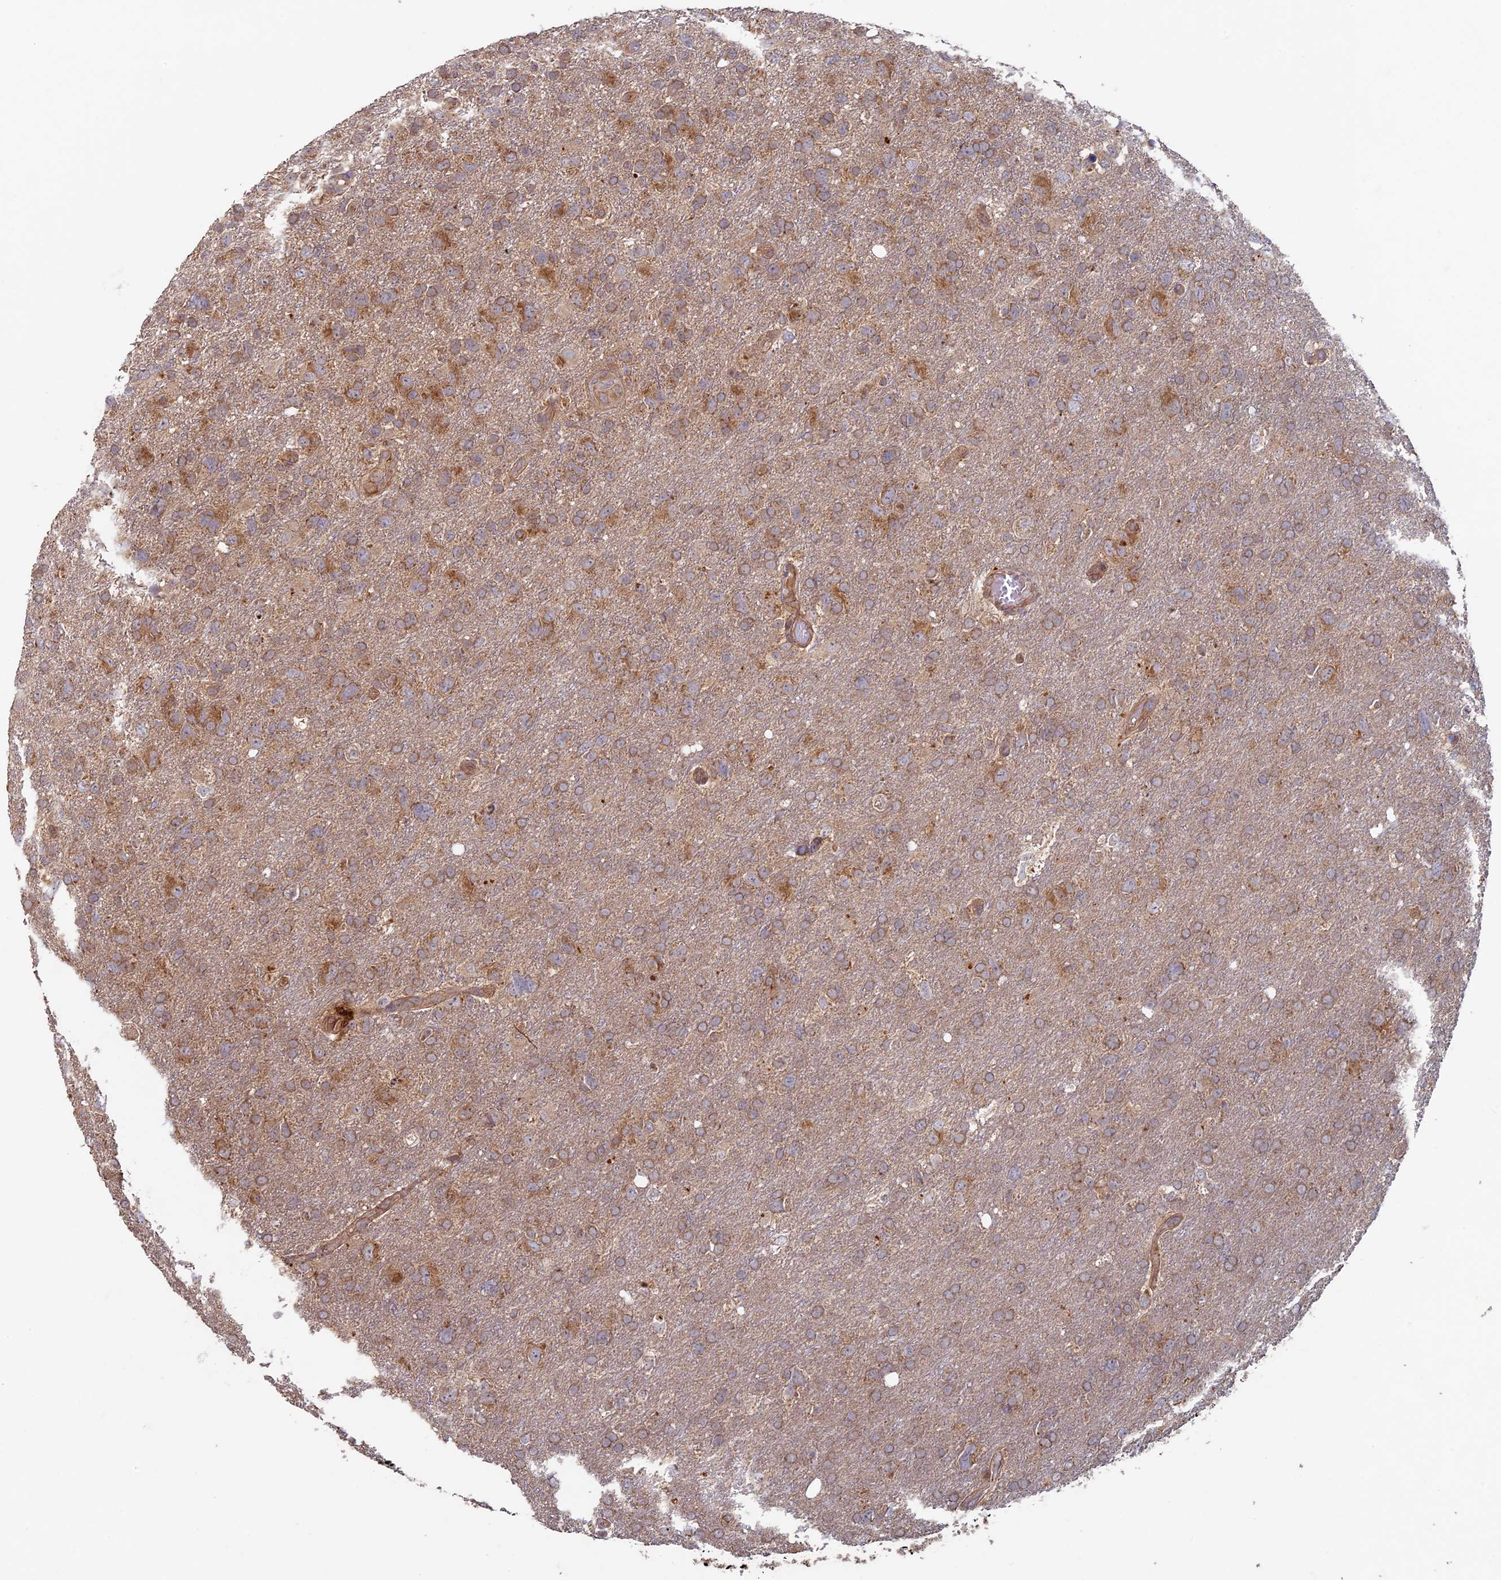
{"staining": {"intensity": "moderate", "quantity": "<25%", "location": "cytoplasmic/membranous"}, "tissue": "glioma", "cell_type": "Tumor cells", "image_type": "cancer", "snomed": [{"axis": "morphology", "description": "Glioma, malignant, High grade"}, {"axis": "topography", "description": "Brain"}], "caption": "Immunohistochemical staining of glioma shows low levels of moderate cytoplasmic/membranous expression in about <25% of tumor cells.", "gene": "RCCD1", "patient": {"sex": "male", "age": 61}}